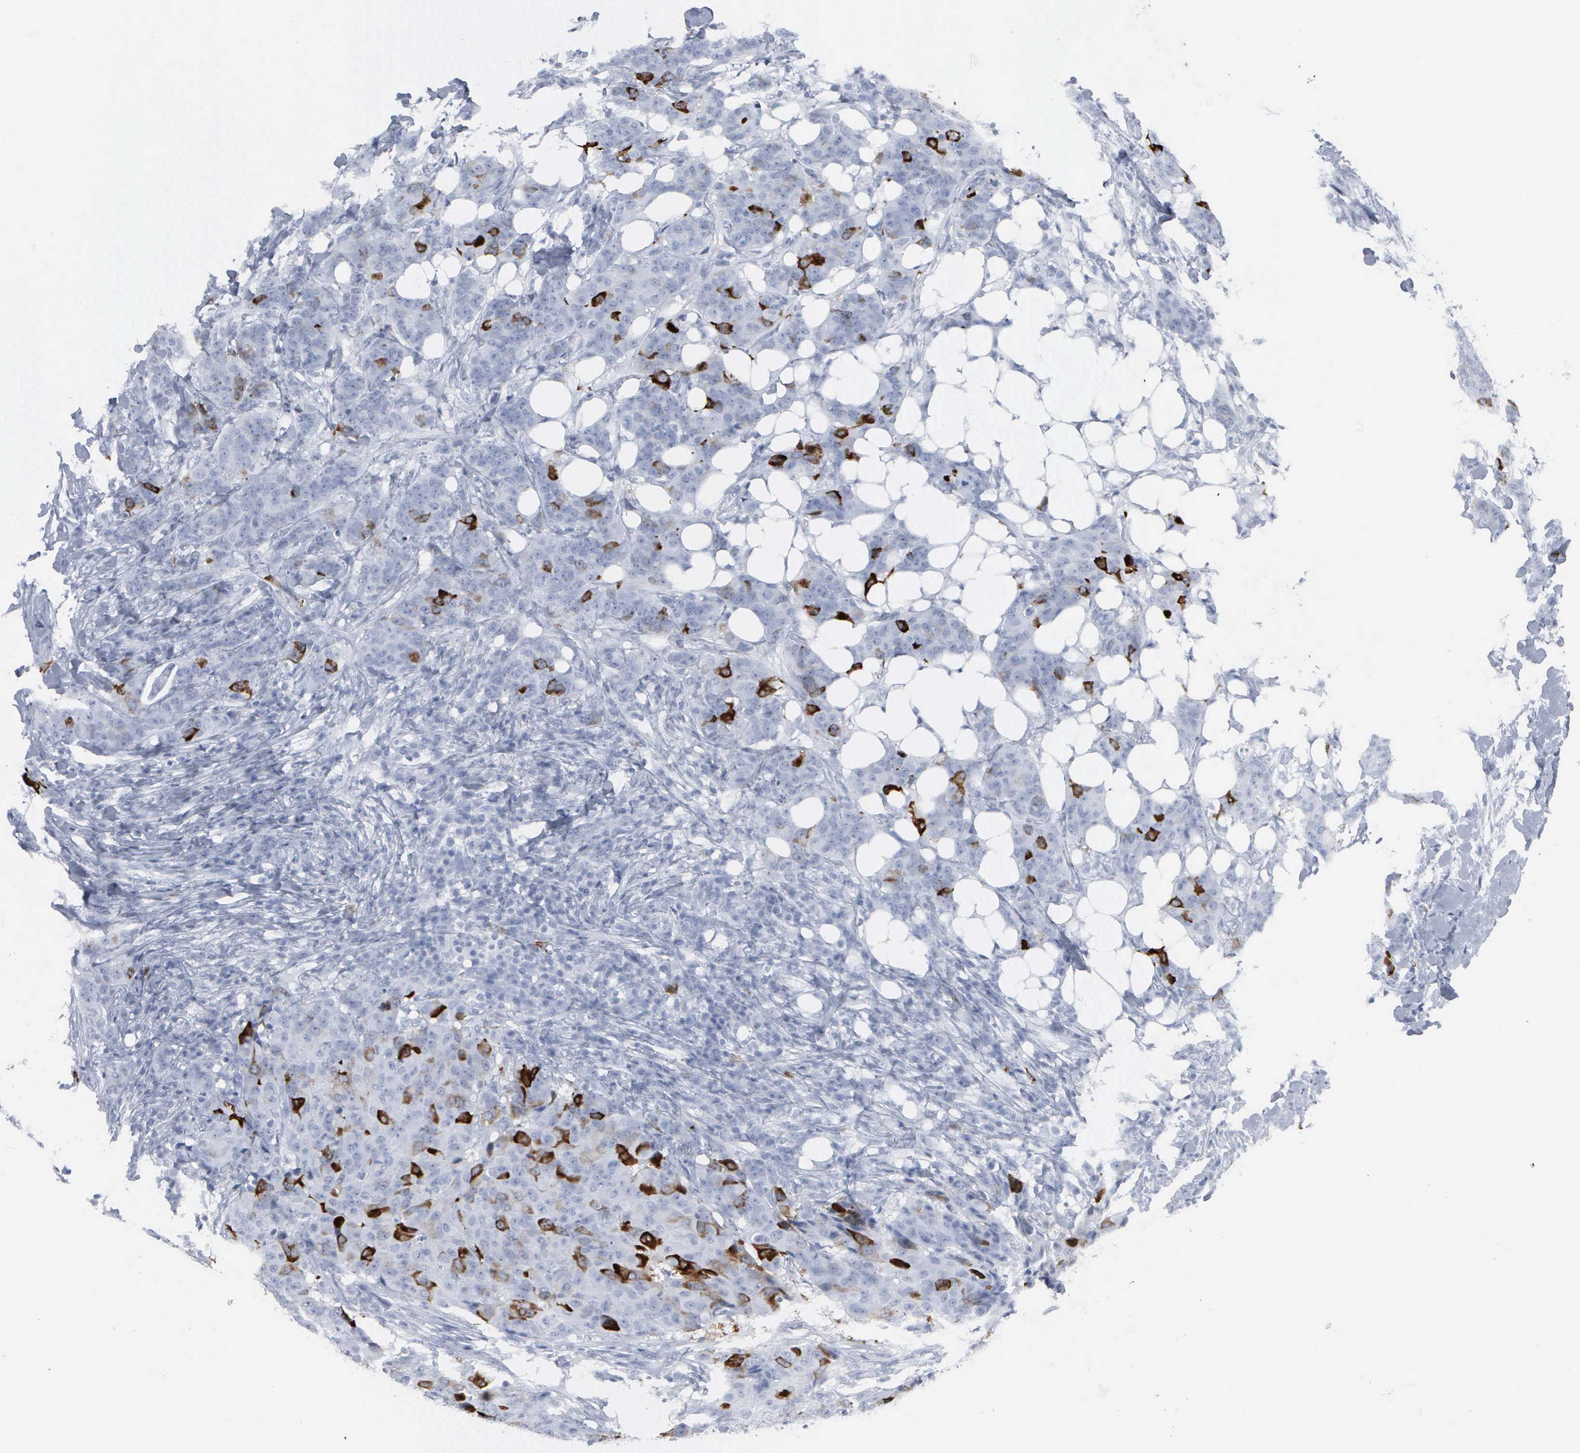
{"staining": {"intensity": "strong", "quantity": "<25%", "location": "cytoplasmic/membranous,nuclear"}, "tissue": "breast cancer", "cell_type": "Tumor cells", "image_type": "cancer", "snomed": [{"axis": "morphology", "description": "Duct carcinoma"}, {"axis": "topography", "description": "Breast"}], "caption": "Immunohistochemical staining of breast cancer demonstrates strong cytoplasmic/membranous and nuclear protein staining in about <25% of tumor cells.", "gene": "CCNB1", "patient": {"sex": "female", "age": 40}}